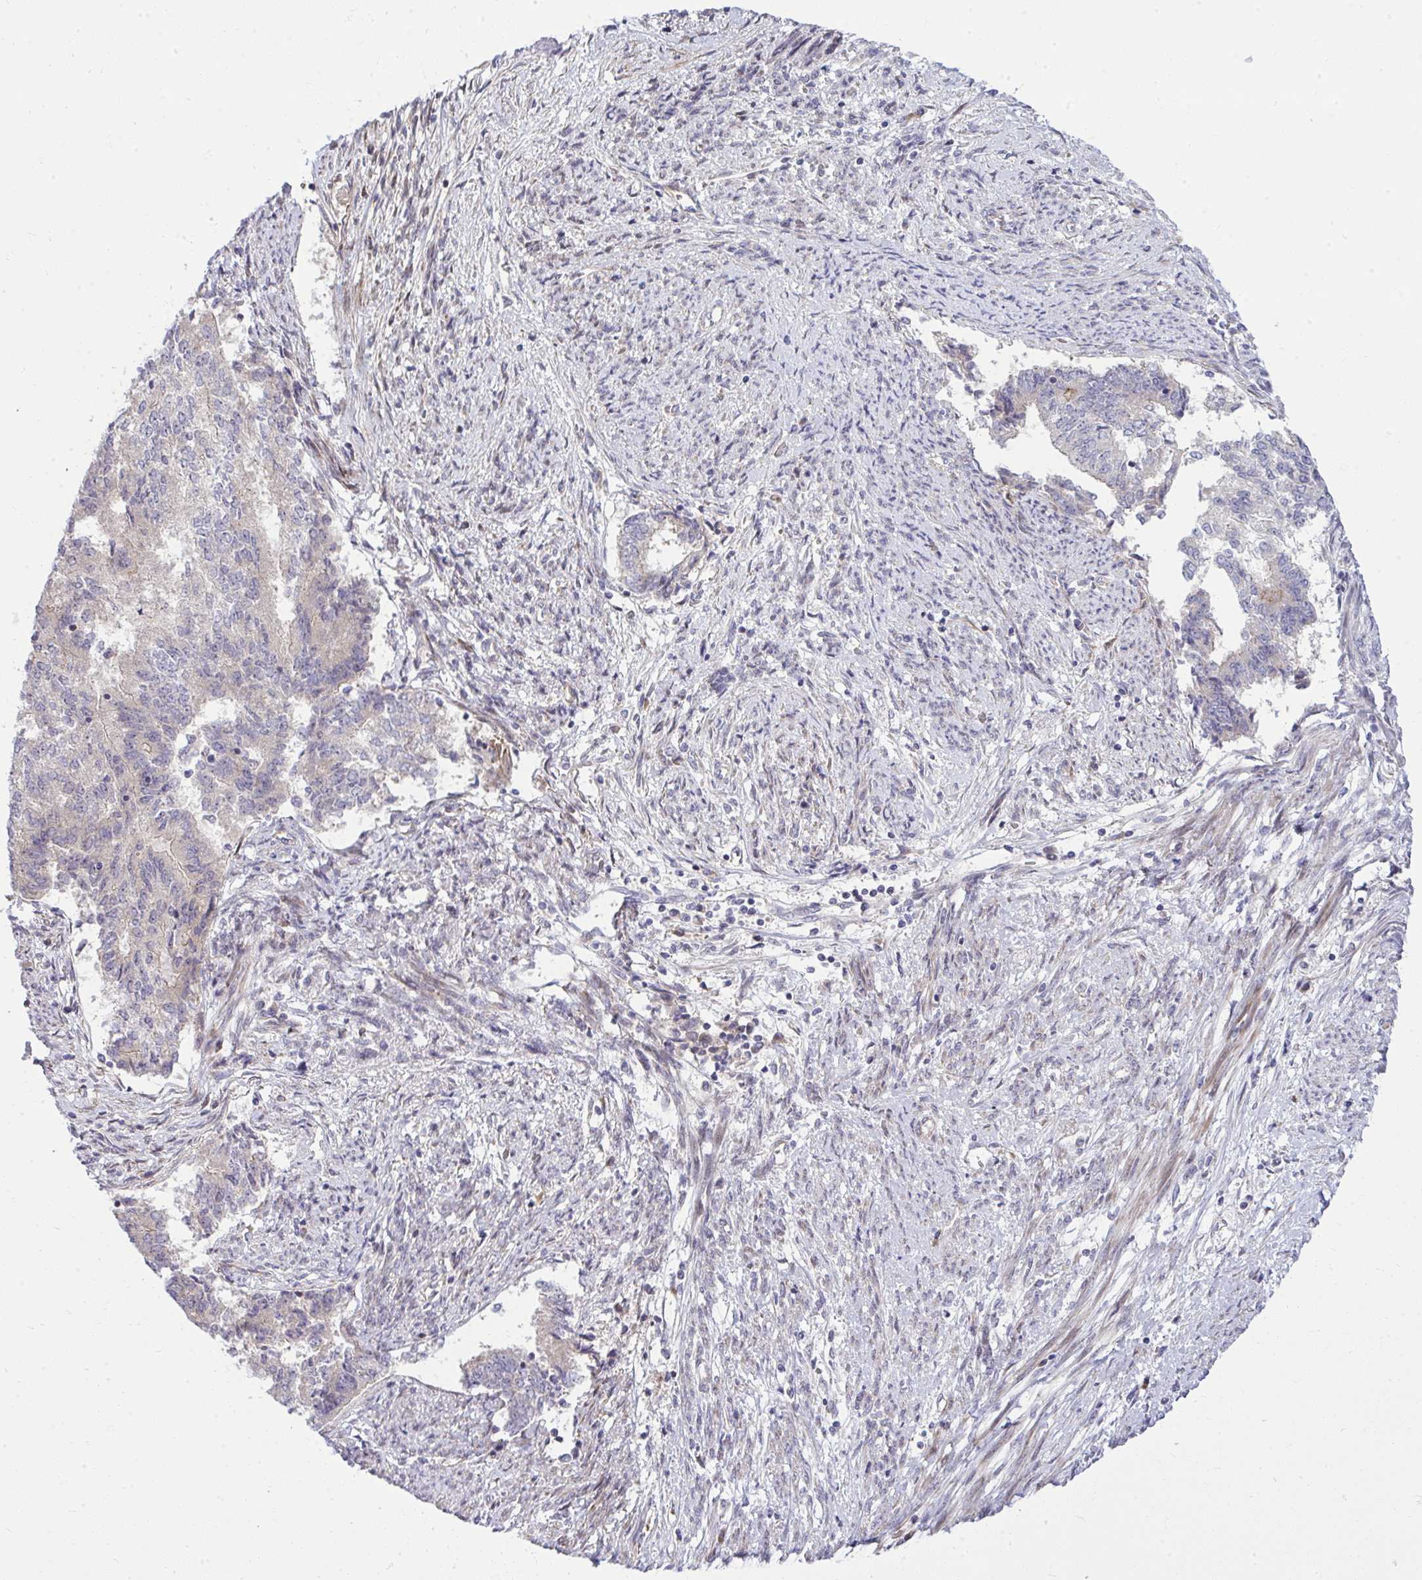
{"staining": {"intensity": "negative", "quantity": "none", "location": "none"}, "tissue": "endometrial cancer", "cell_type": "Tumor cells", "image_type": "cancer", "snomed": [{"axis": "morphology", "description": "Adenocarcinoma, NOS"}, {"axis": "topography", "description": "Endometrium"}], "caption": "Immunohistochemistry image of endometrial cancer (adenocarcinoma) stained for a protein (brown), which reveals no positivity in tumor cells.", "gene": "ZSCAN9", "patient": {"sex": "female", "age": 65}}